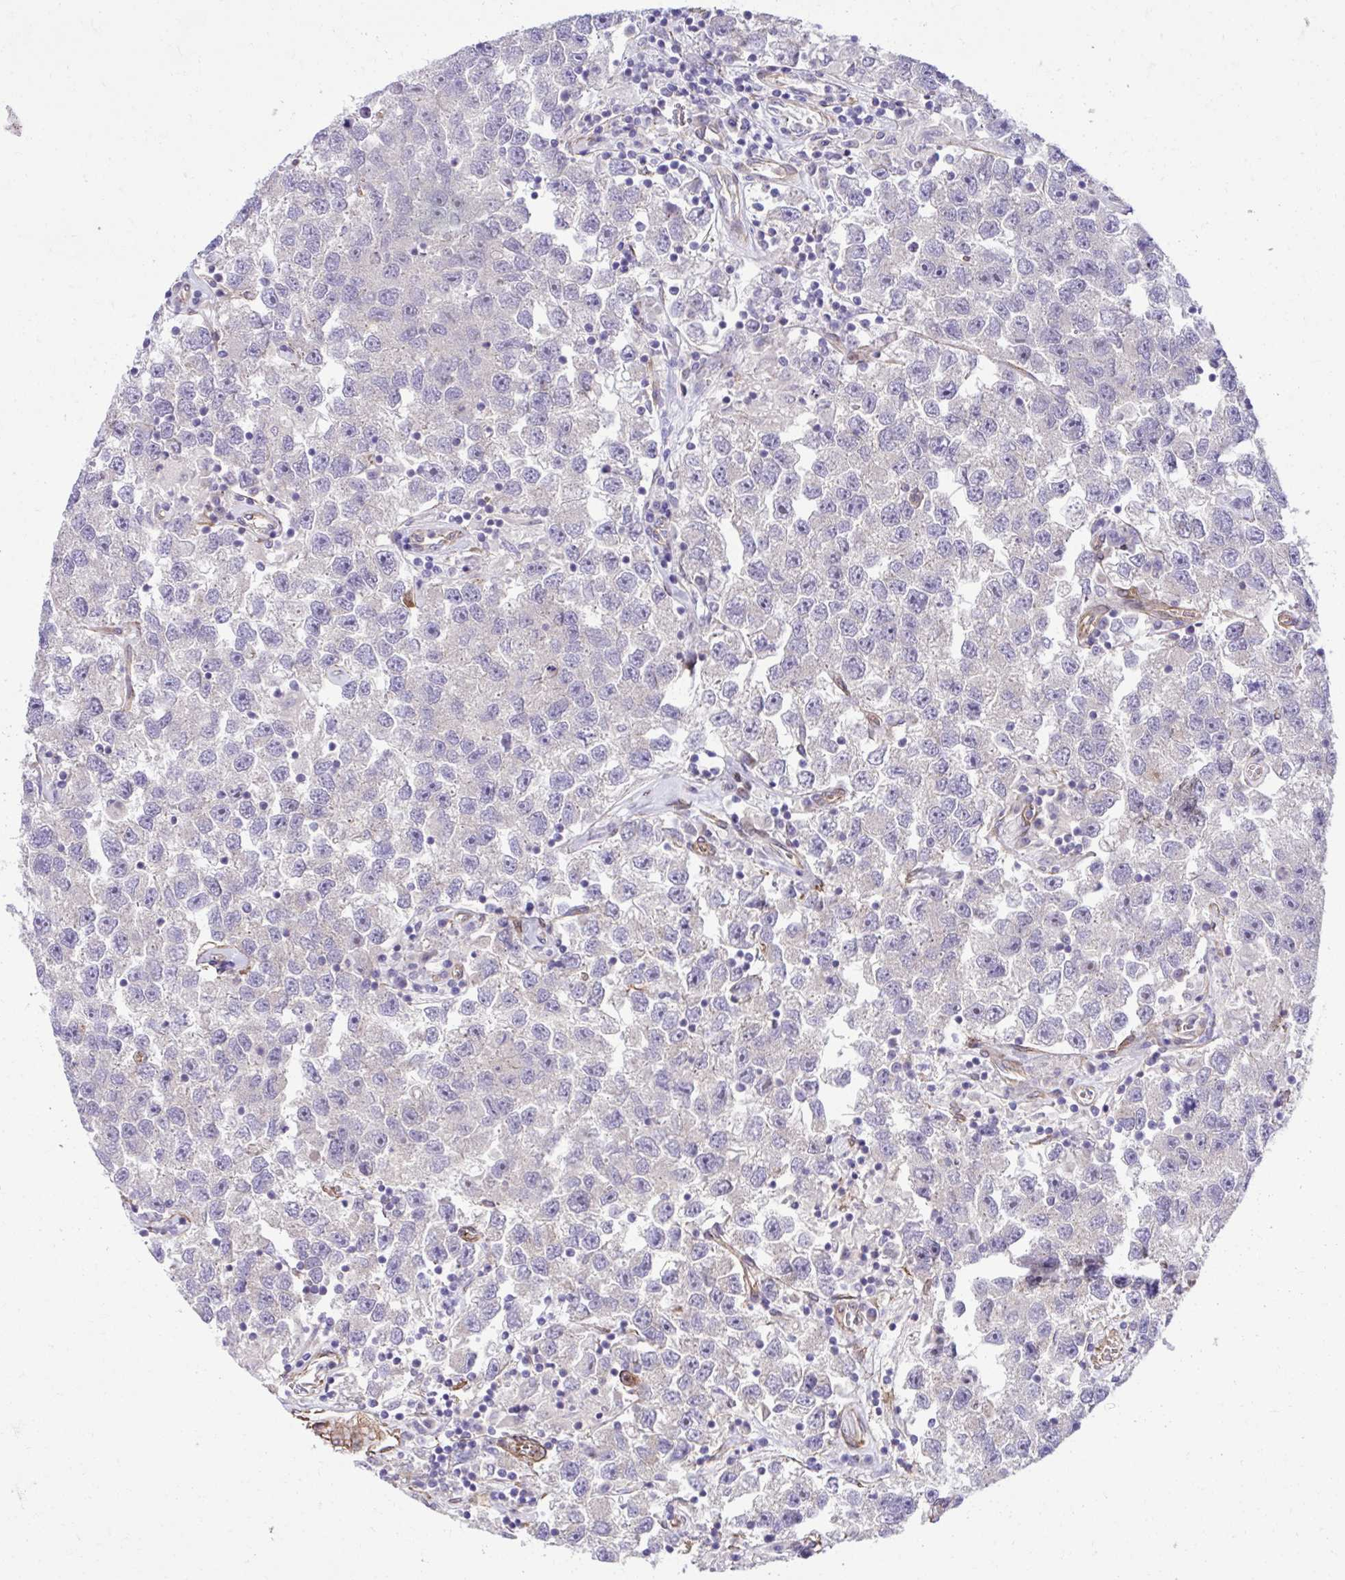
{"staining": {"intensity": "negative", "quantity": "none", "location": "none"}, "tissue": "testis cancer", "cell_type": "Tumor cells", "image_type": "cancer", "snomed": [{"axis": "morphology", "description": "Seminoma, NOS"}, {"axis": "topography", "description": "Testis"}], "caption": "A histopathology image of testis cancer (seminoma) stained for a protein reveals no brown staining in tumor cells.", "gene": "TRIM52", "patient": {"sex": "male", "age": 26}}